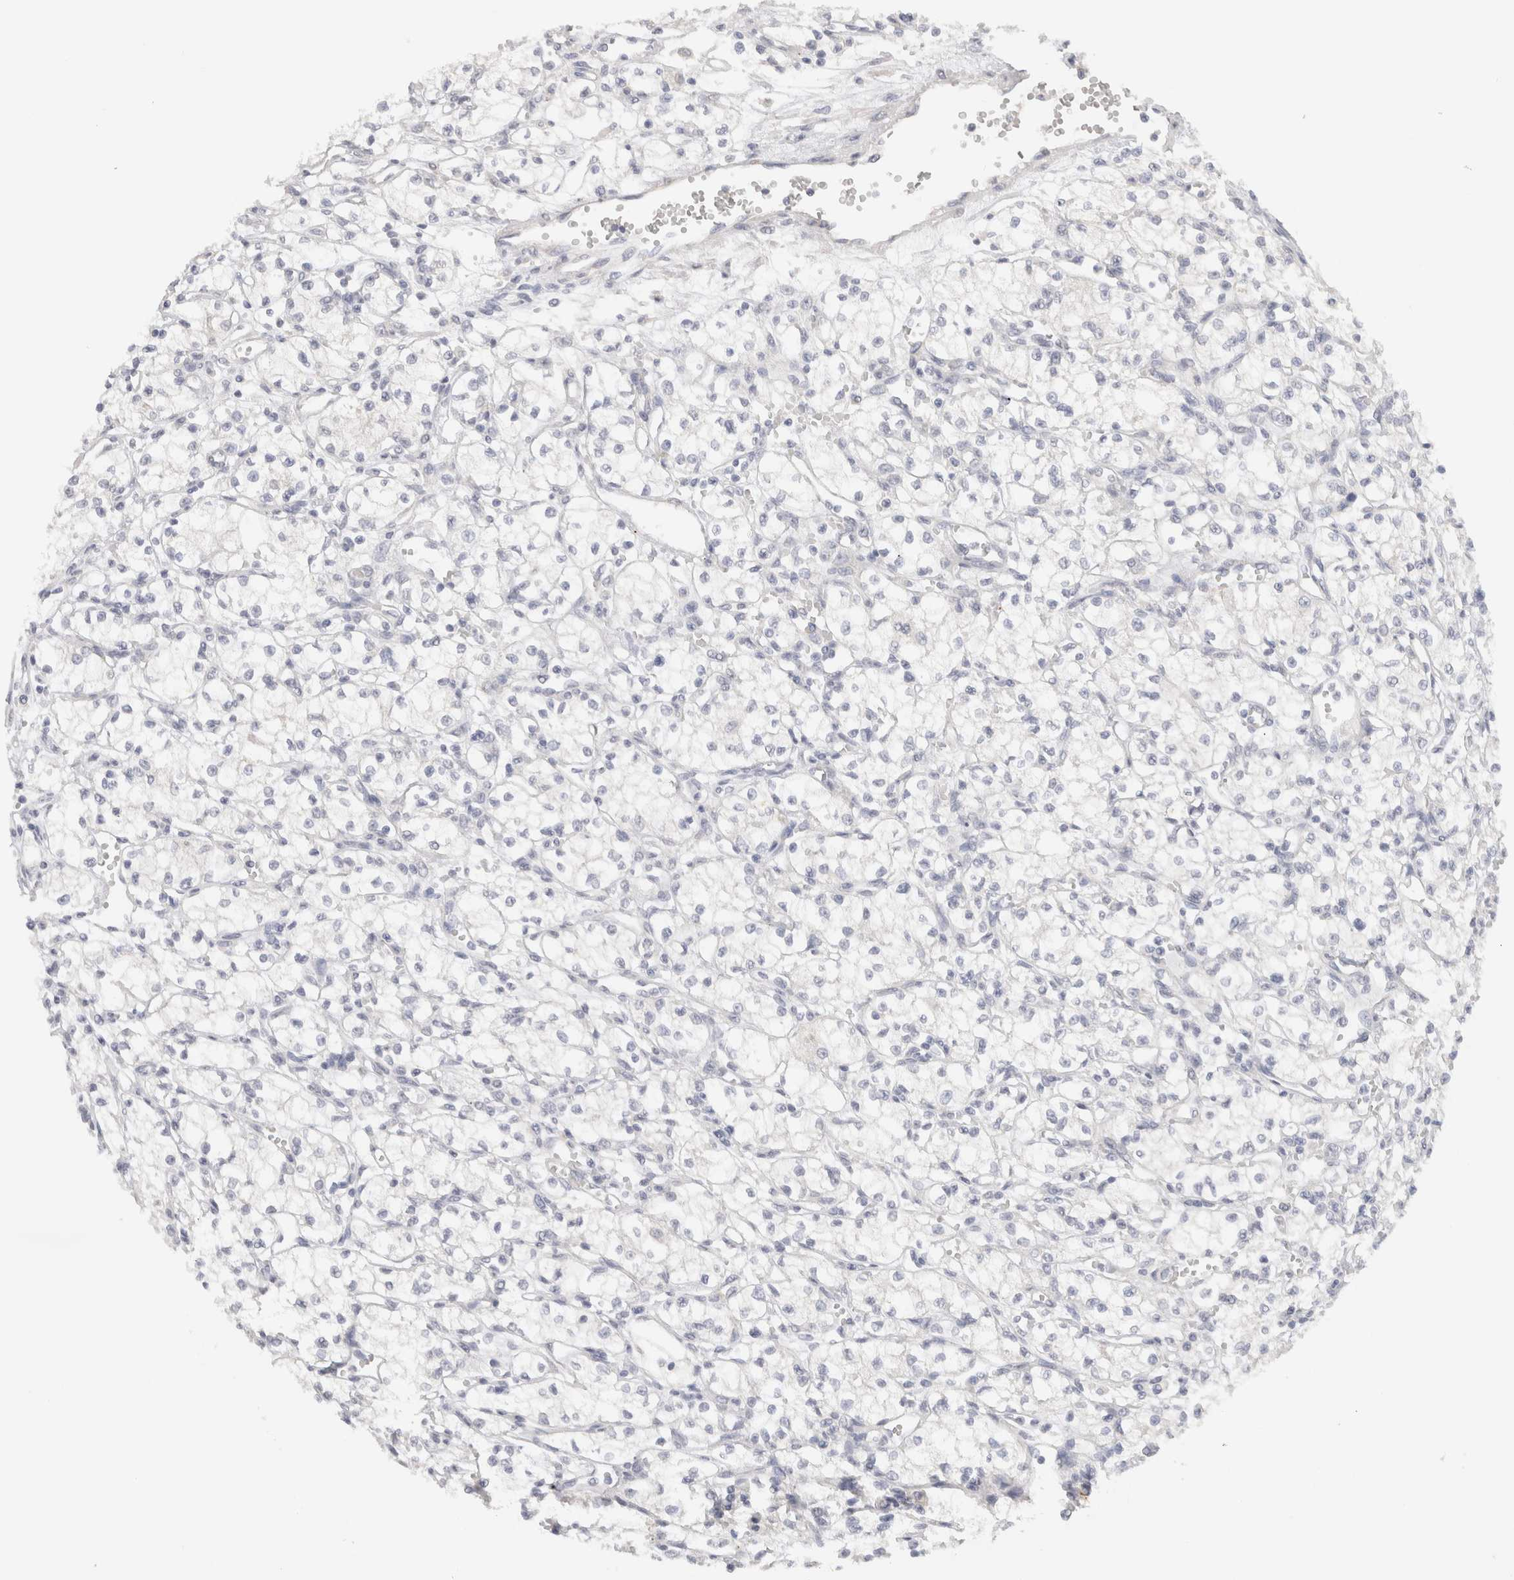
{"staining": {"intensity": "negative", "quantity": "none", "location": "none"}, "tissue": "renal cancer", "cell_type": "Tumor cells", "image_type": "cancer", "snomed": [{"axis": "morphology", "description": "Normal tissue, NOS"}, {"axis": "morphology", "description": "Adenocarcinoma, NOS"}, {"axis": "topography", "description": "Kidney"}], "caption": "Renal cancer was stained to show a protein in brown. There is no significant positivity in tumor cells.", "gene": "CHRM4", "patient": {"sex": "male", "age": 59}}